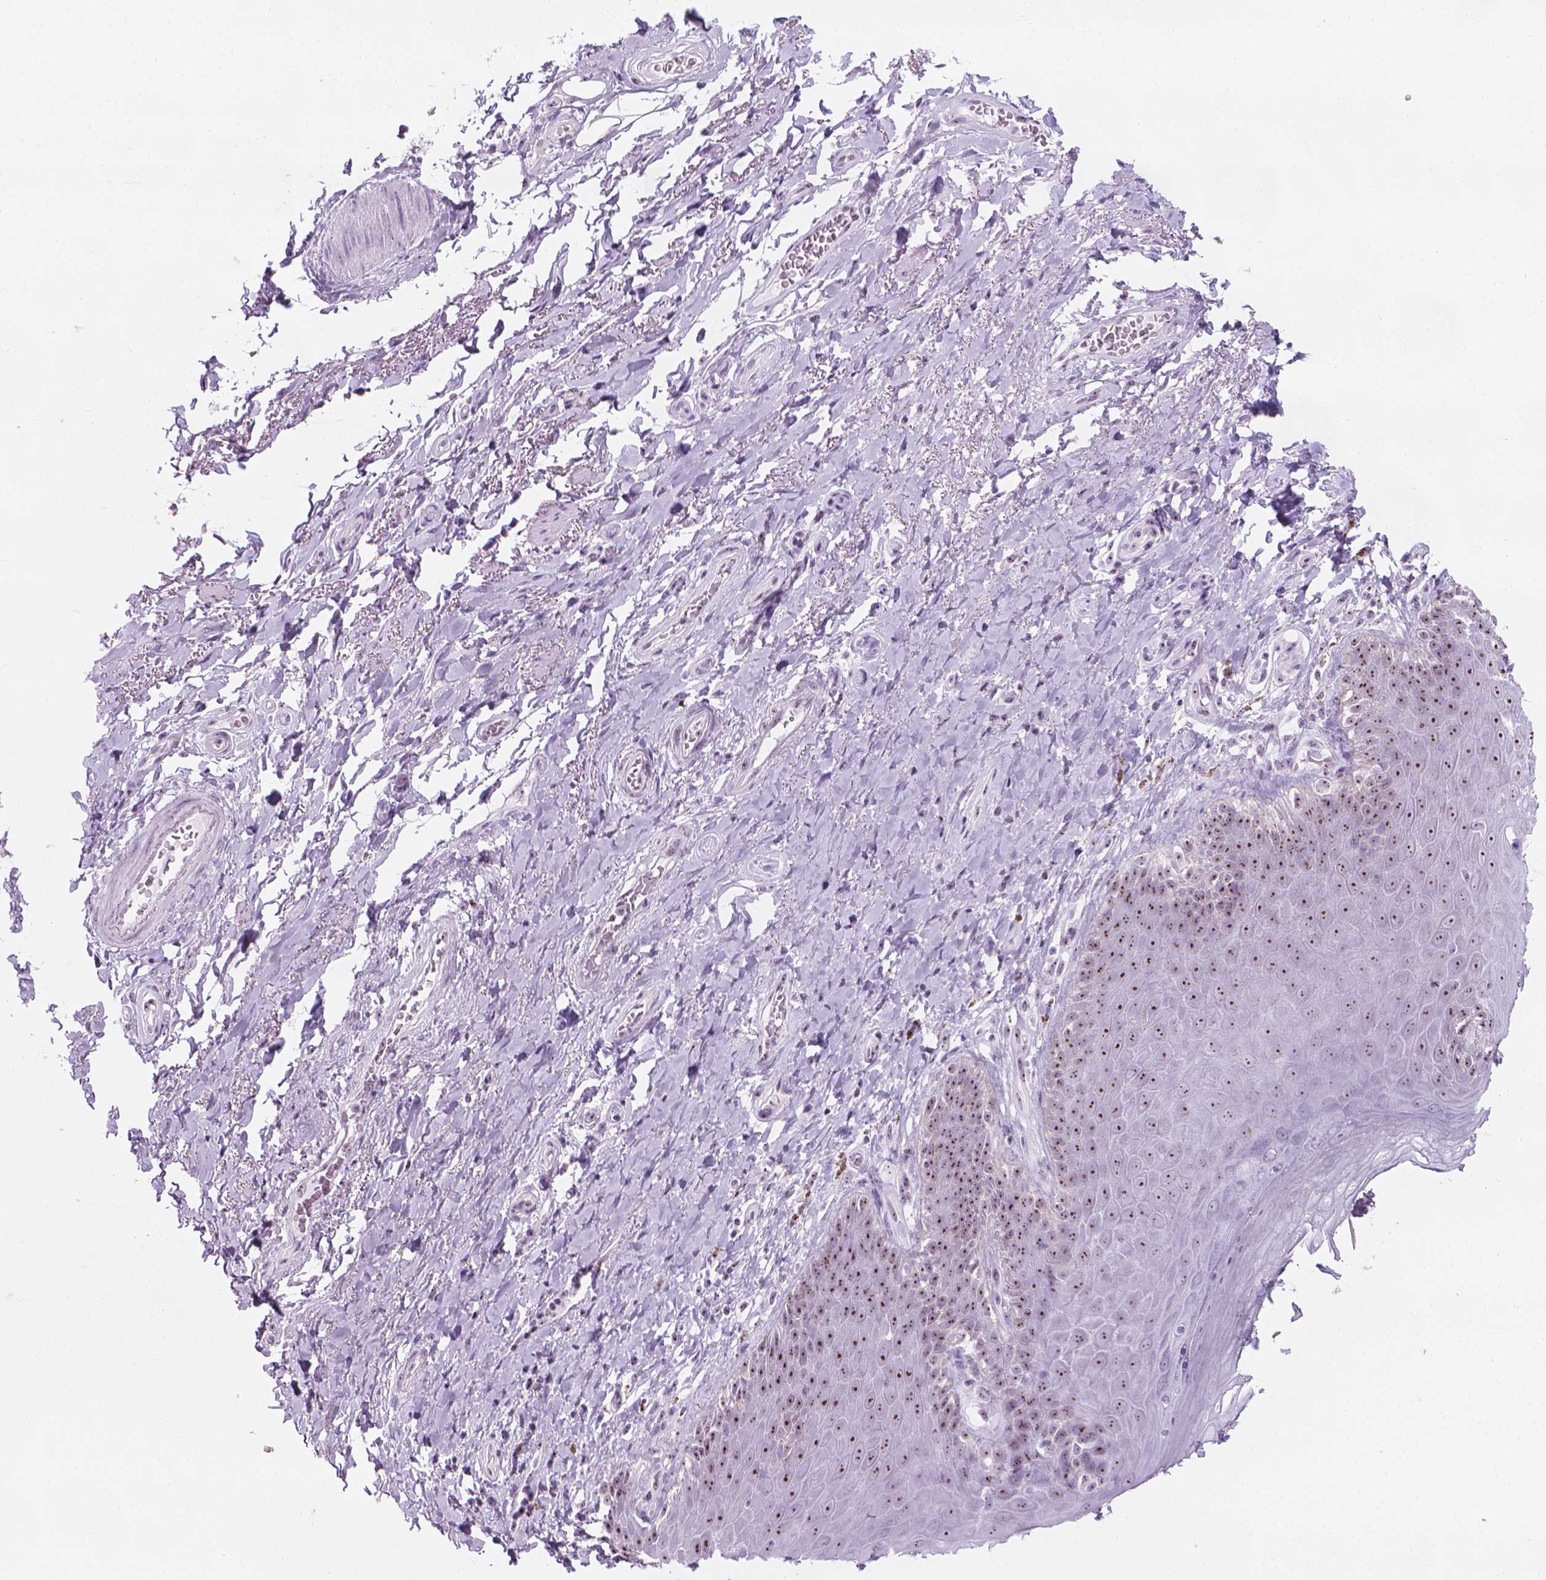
{"staining": {"intensity": "negative", "quantity": "none", "location": "none"}, "tissue": "adipose tissue", "cell_type": "Adipocytes", "image_type": "normal", "snomed": [{"axis": "morphology", "description": "Normal tissue, NOS"}, {"axis": "topography", "description": "Anal"}, {"axis": "topography", "description": "Peripheral nerve tissue"}], "caption": "The micrograph reveals no significant expression in adipocytes of adipose tissue.", "gene": "NOL7", "patient": {"sex": "male", "age": 53}}